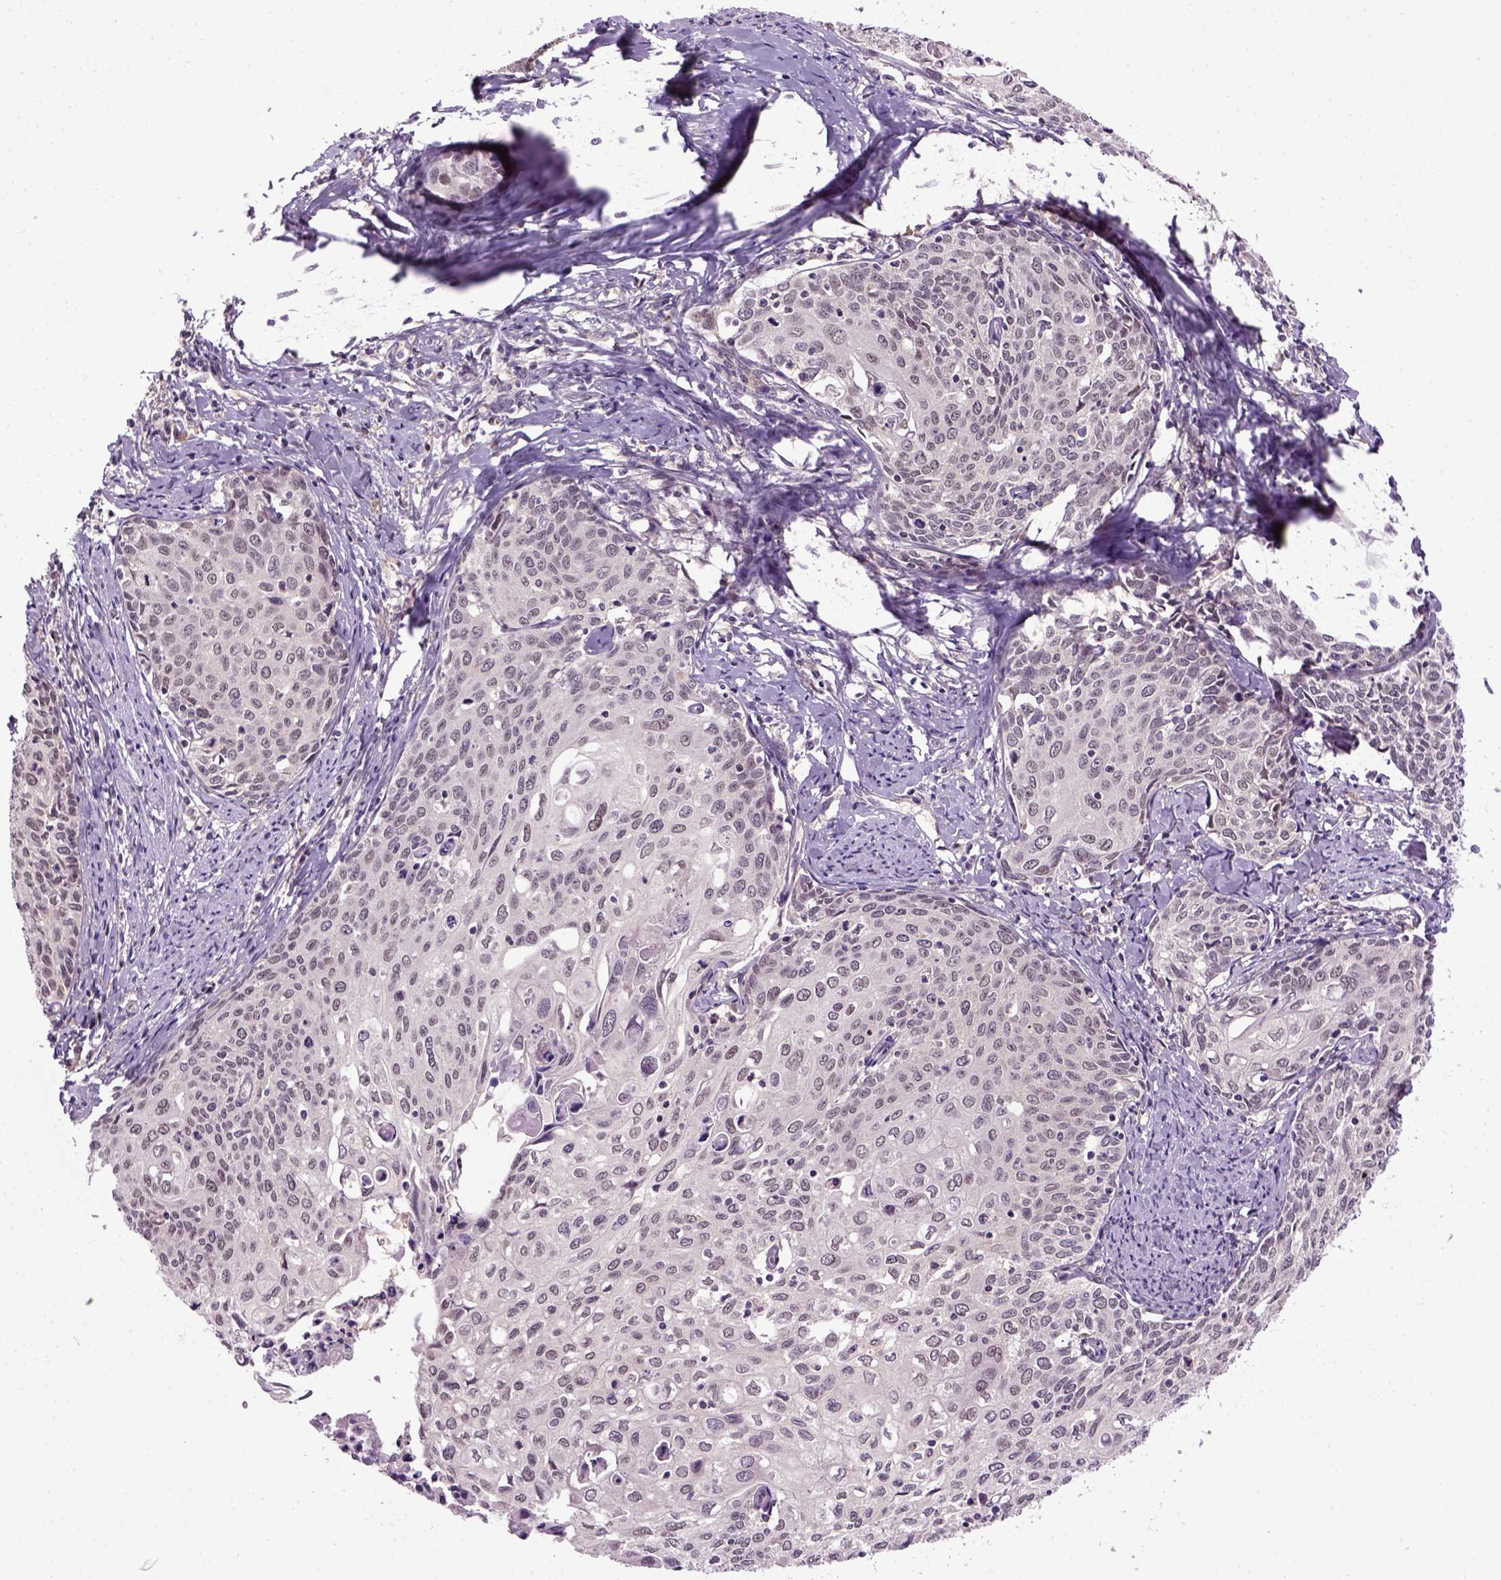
{"staining": {"intensity": "negative", "quantity": "none", "location": "none"}, "tissue": "cervical cancer", "cell_type": "Tumor cells", "image_type": "cancer", "snomed": [{"axis": "morphology", "description": "Squamous cell carcinoma, NOS"}, {"axis": "topography", "description": "Cervix"}], "caption": "Cervical squamous cell carcinoma stained for a protein using immunohistochemistry demonstrates no expression tumor cells.", "gene": "RAB43", "patient": {"sex": "female", "age": 62}}